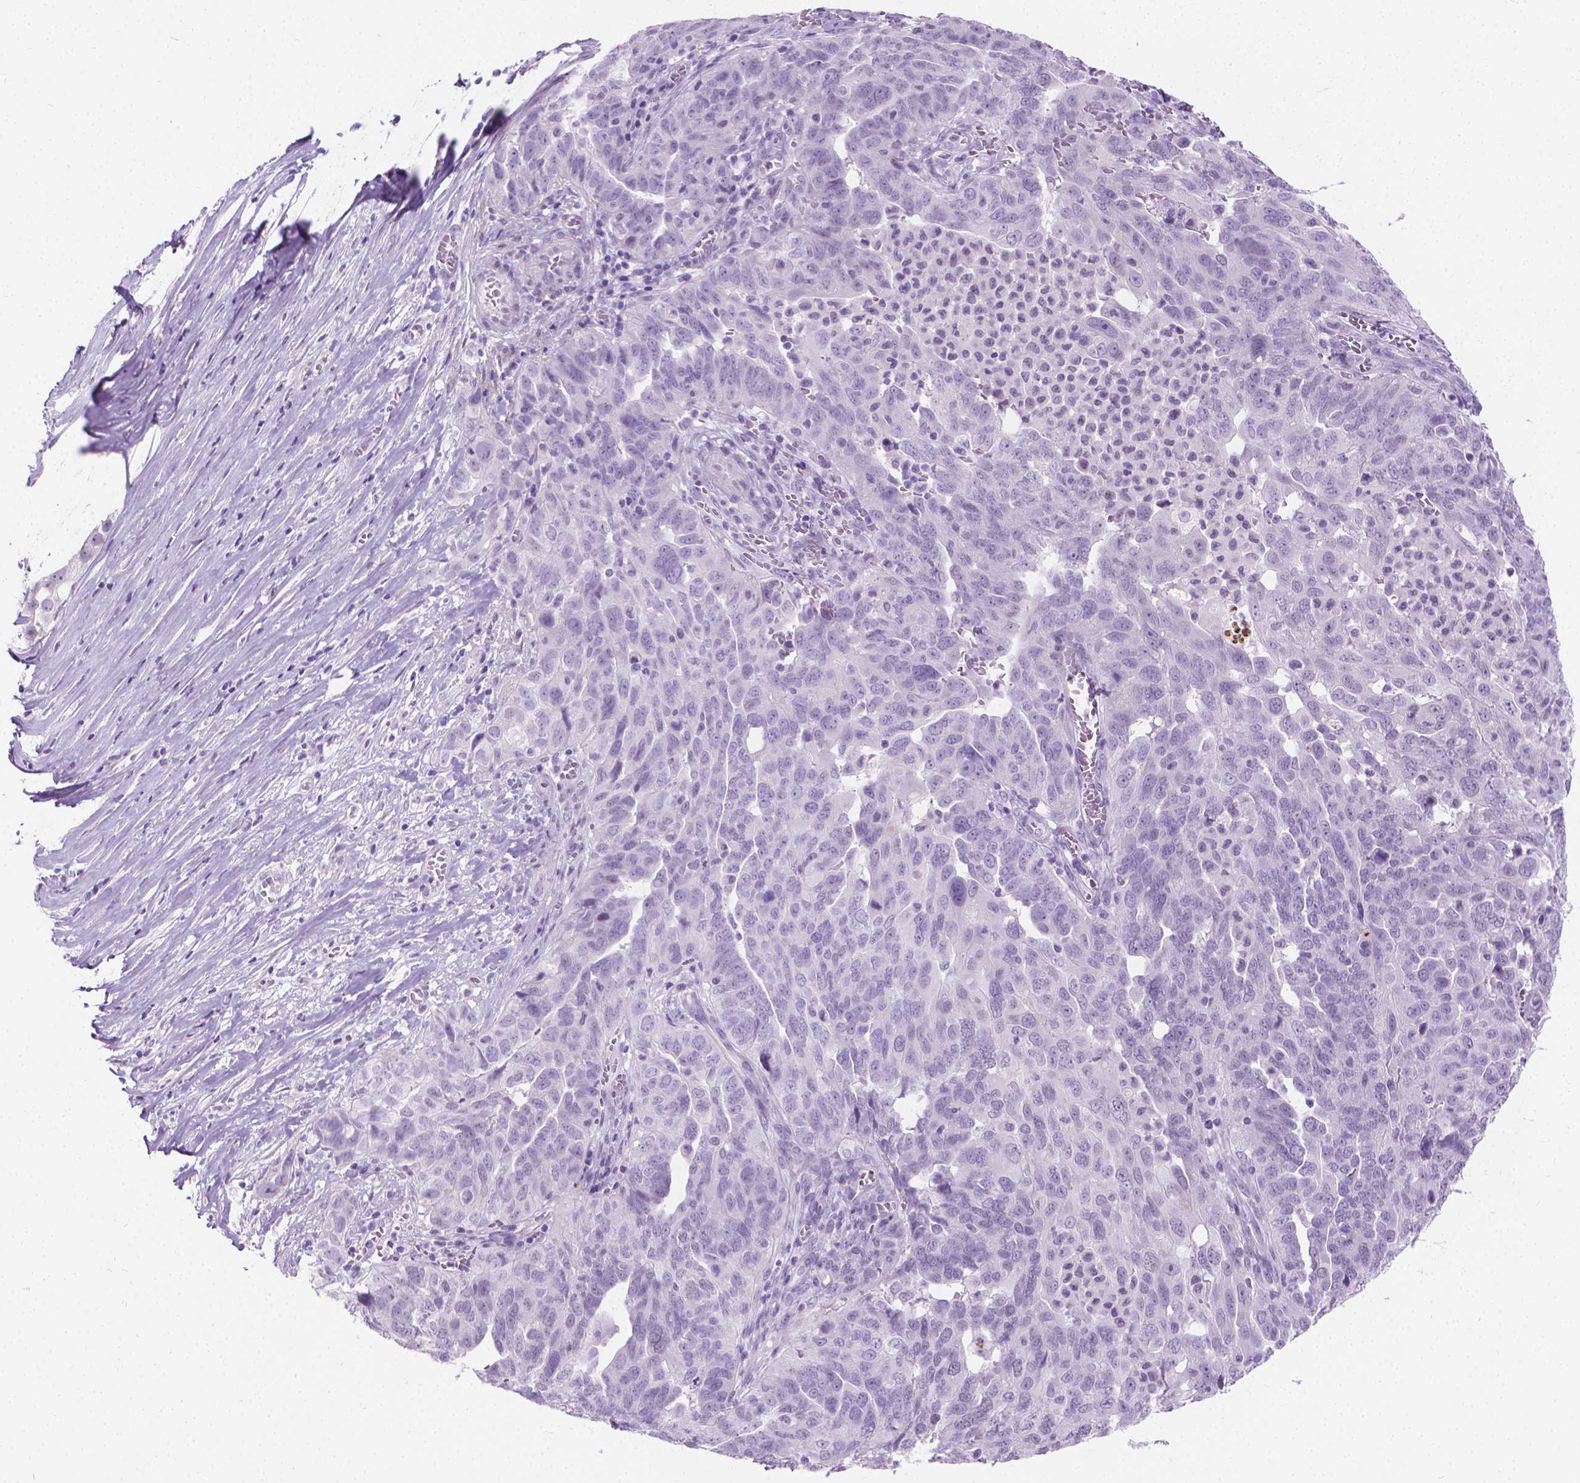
{"staining": {"intensity": "negative", "quantity": "none", "location": "none"}, "tissue": "ovarian cancer", "cell_type": "Tumor cells", "image_type": "cancer", "snomed": [{"axis": "morphology", "description": "Carcinoma, endometroid"}, {"axis": "topography", "description": "Soft tissue"}, {"axis": "topography", "description": "Ovary"}], "caption": "Immunohistochemistry (IHC) image of ovarian endometroid carcinoma stained for a protein (brown), which shows no staining in tumor cells.", "gene": "CFAP52", "patient": {"sex": "female", "age": 52}}